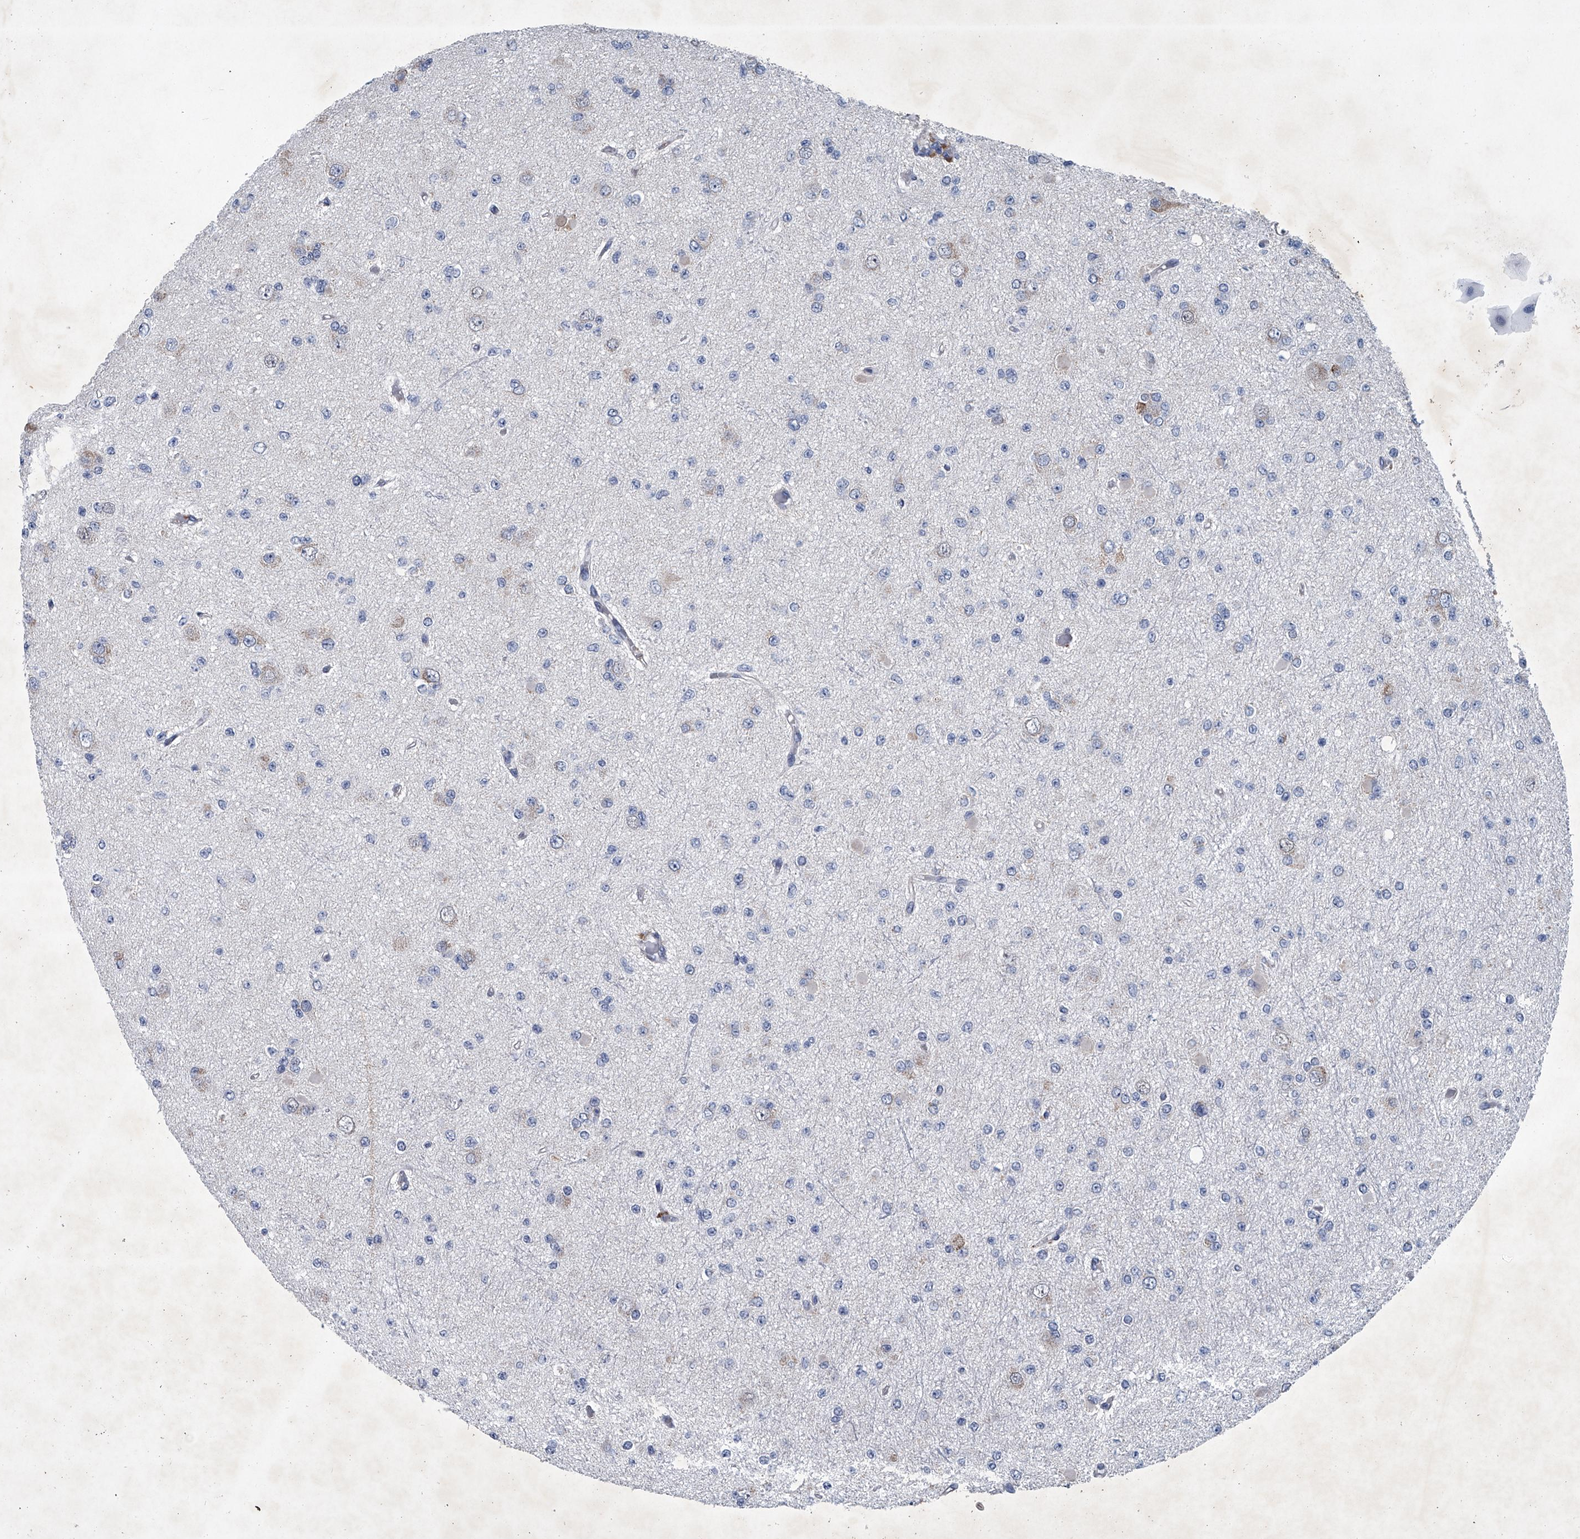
{"staining": {"intensity": "negative", "quantity": "none", "location": "none"}, "tissue": "glioma", "cell_type": "Tumor cells", "image_type": "cancer", "snomed": [{"axis": "morphology", "description": "Glioma, malignant, Low grade"}, {"axis": "topography", "description": "Brain"}], "caption": "DAB immunohistochemical staining of human malignant glioma (low-grade) shows no significant expression in tumor cells.", "gene": "ABCG1", "patient": {"sex": "female", "age": 22}}